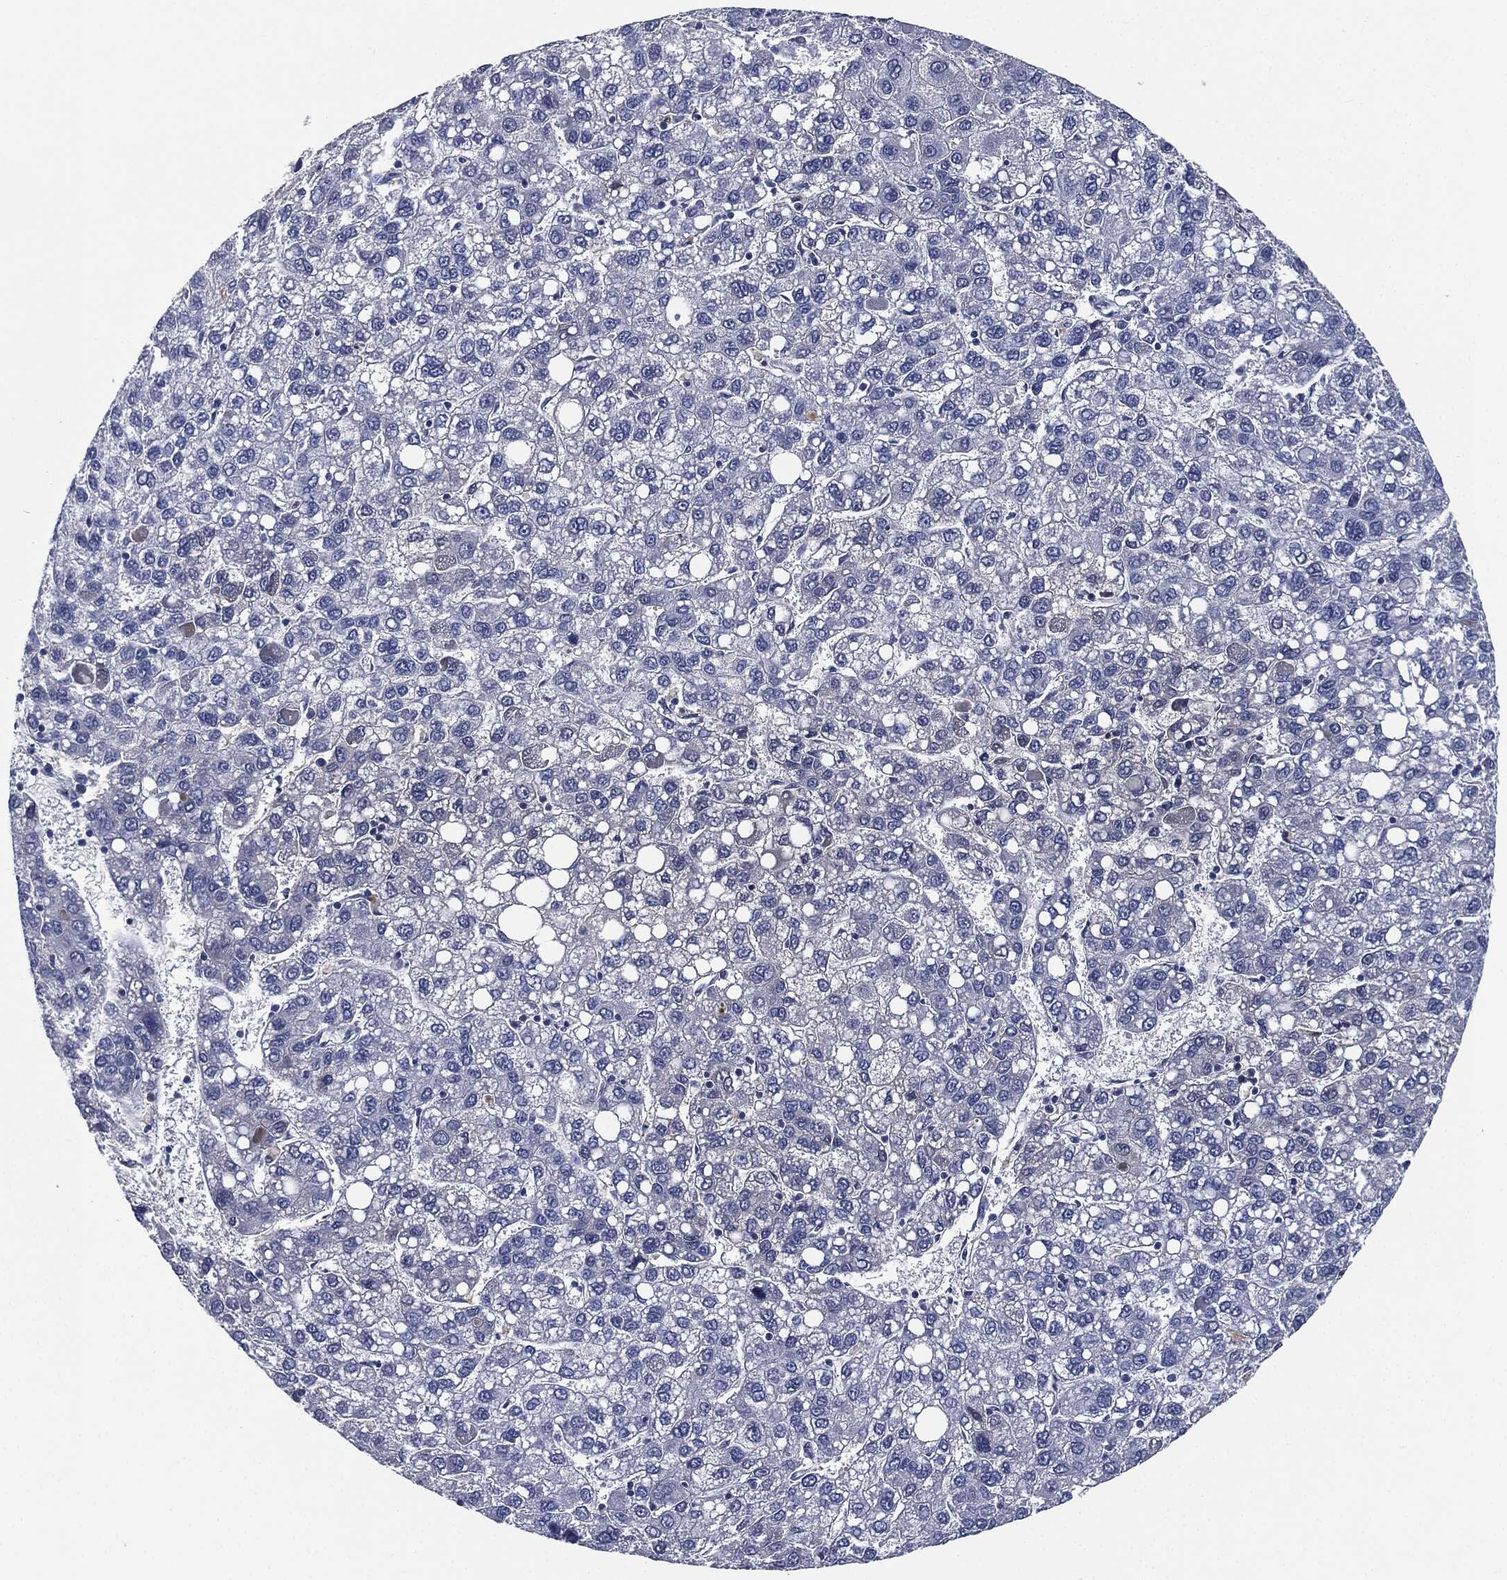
{"staining": {"intensity": "negative", "quantity": "none", "location": "none"}, "tissue": "liver cancer", "cell_type": "Tumor cells", "image_type": "cancer", "snomed": [{"axis": "morphology", "description": "Carcinoma, Hepatocellular, NOS"}, {"axis": "topography", "description": "Liver"}], "caption": "Tumor cells are negative for brown protein staining in liver hepatocellular carcinoma. (DAB IHC with hematoxylin counter stain).", "gene": "SIGLEC7", "patient": {"sex": "female", "age": 82}}